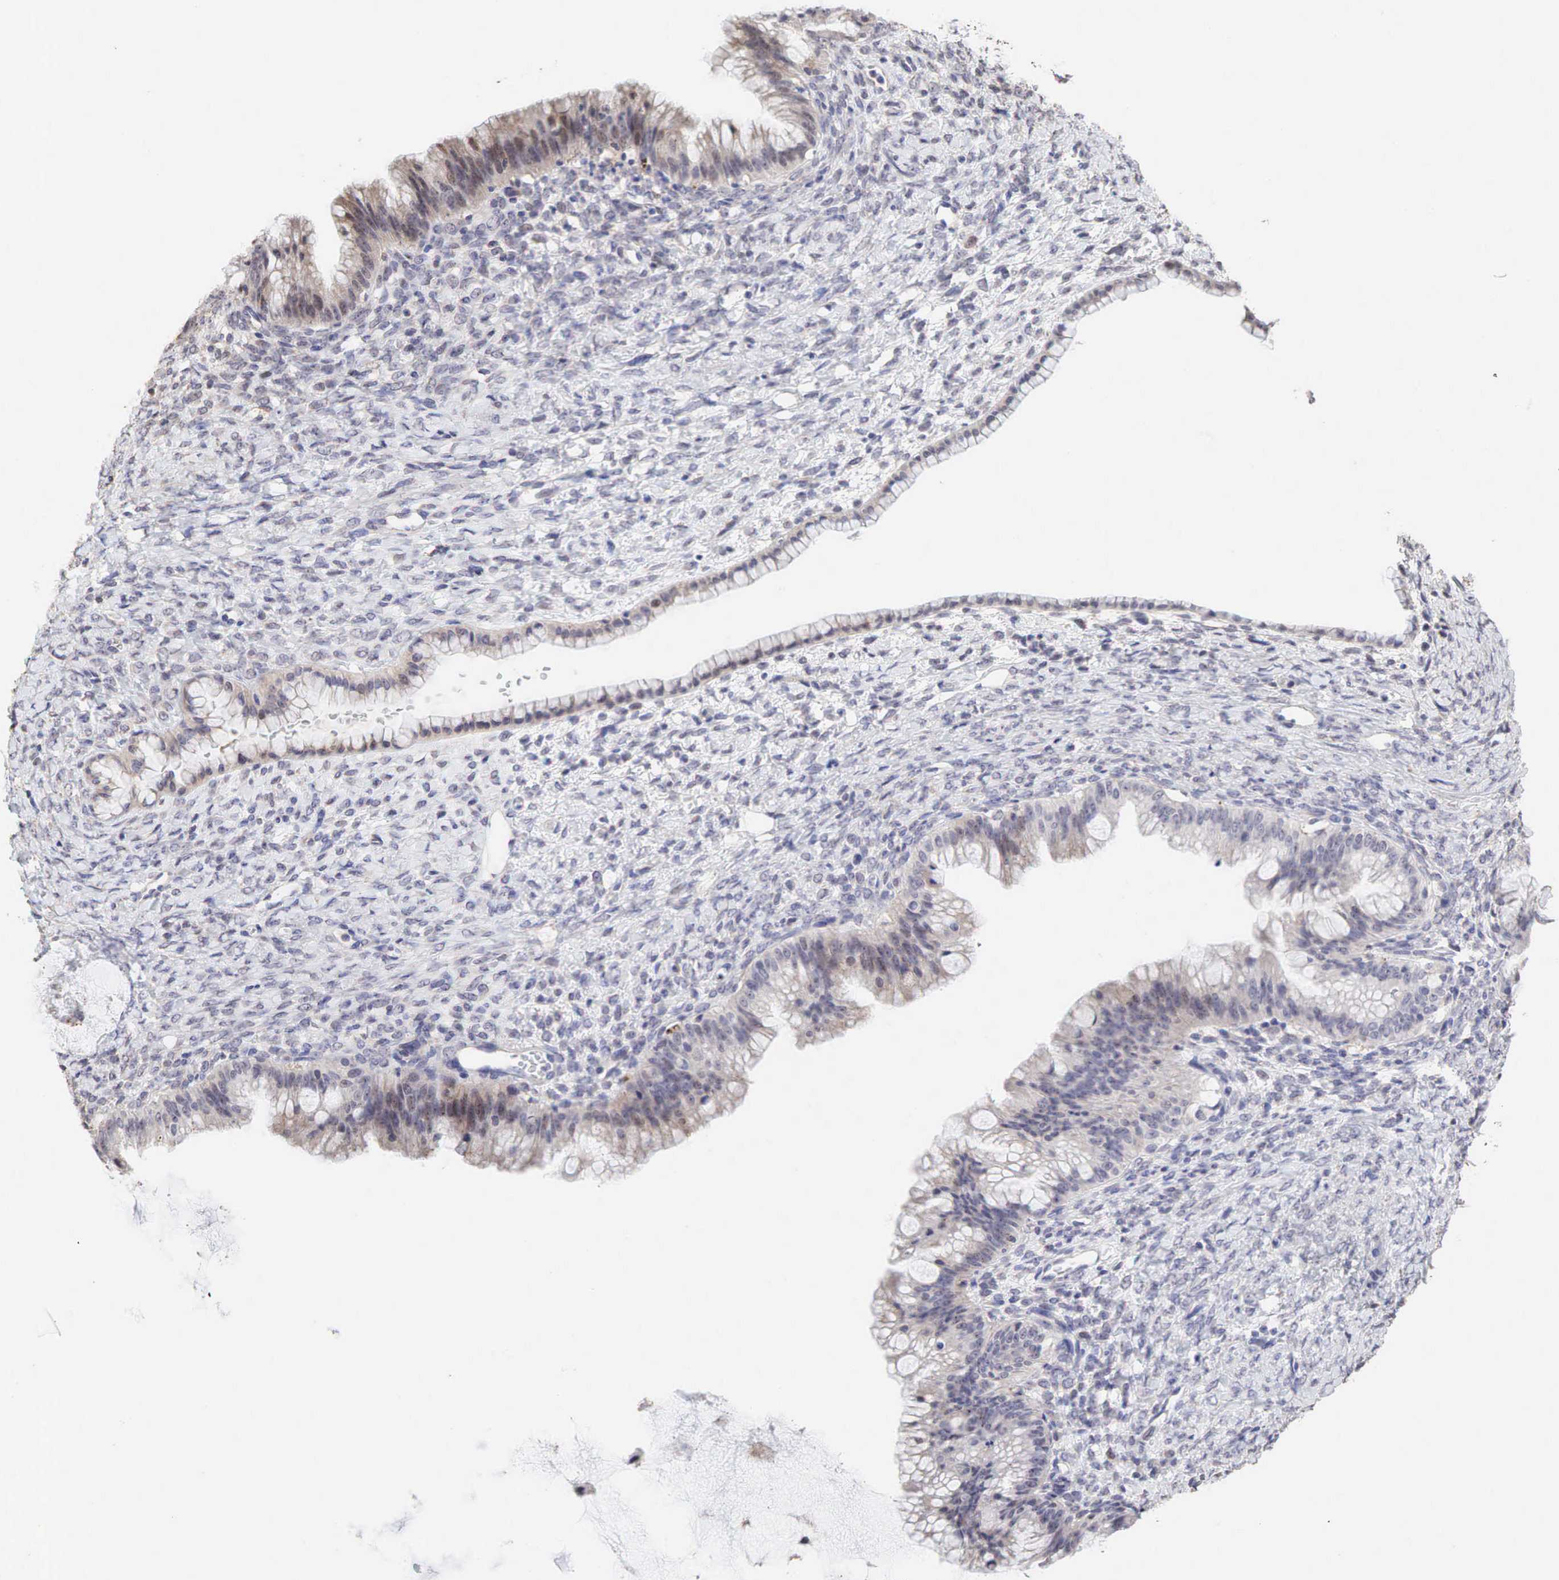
{"staining": {"intensity": "moderate", "quantity": "<25%", "location": "cytoplasmic/membranous,nuclear"}, "tissue": "ovarian cancer", "cell_type": "Tumor cells", "image_type": "cancer", "snomed": [{"axis": "morphology", "description": "Cystadenocarcinoma, mucinous, NOS"}, {"axis": "topography", "description": "Ovary"}], "caption": "Approximately <25% of tumor cells in human ovarian cancer (mucinous cystadenocarcinoma) reveal moderate cytoplasmic/membranous and nuclear protein positivity as visualized by brown immunohistochemical staining.", "gene": "DKC1", "patient": {"sex": "female", "age": 25}}